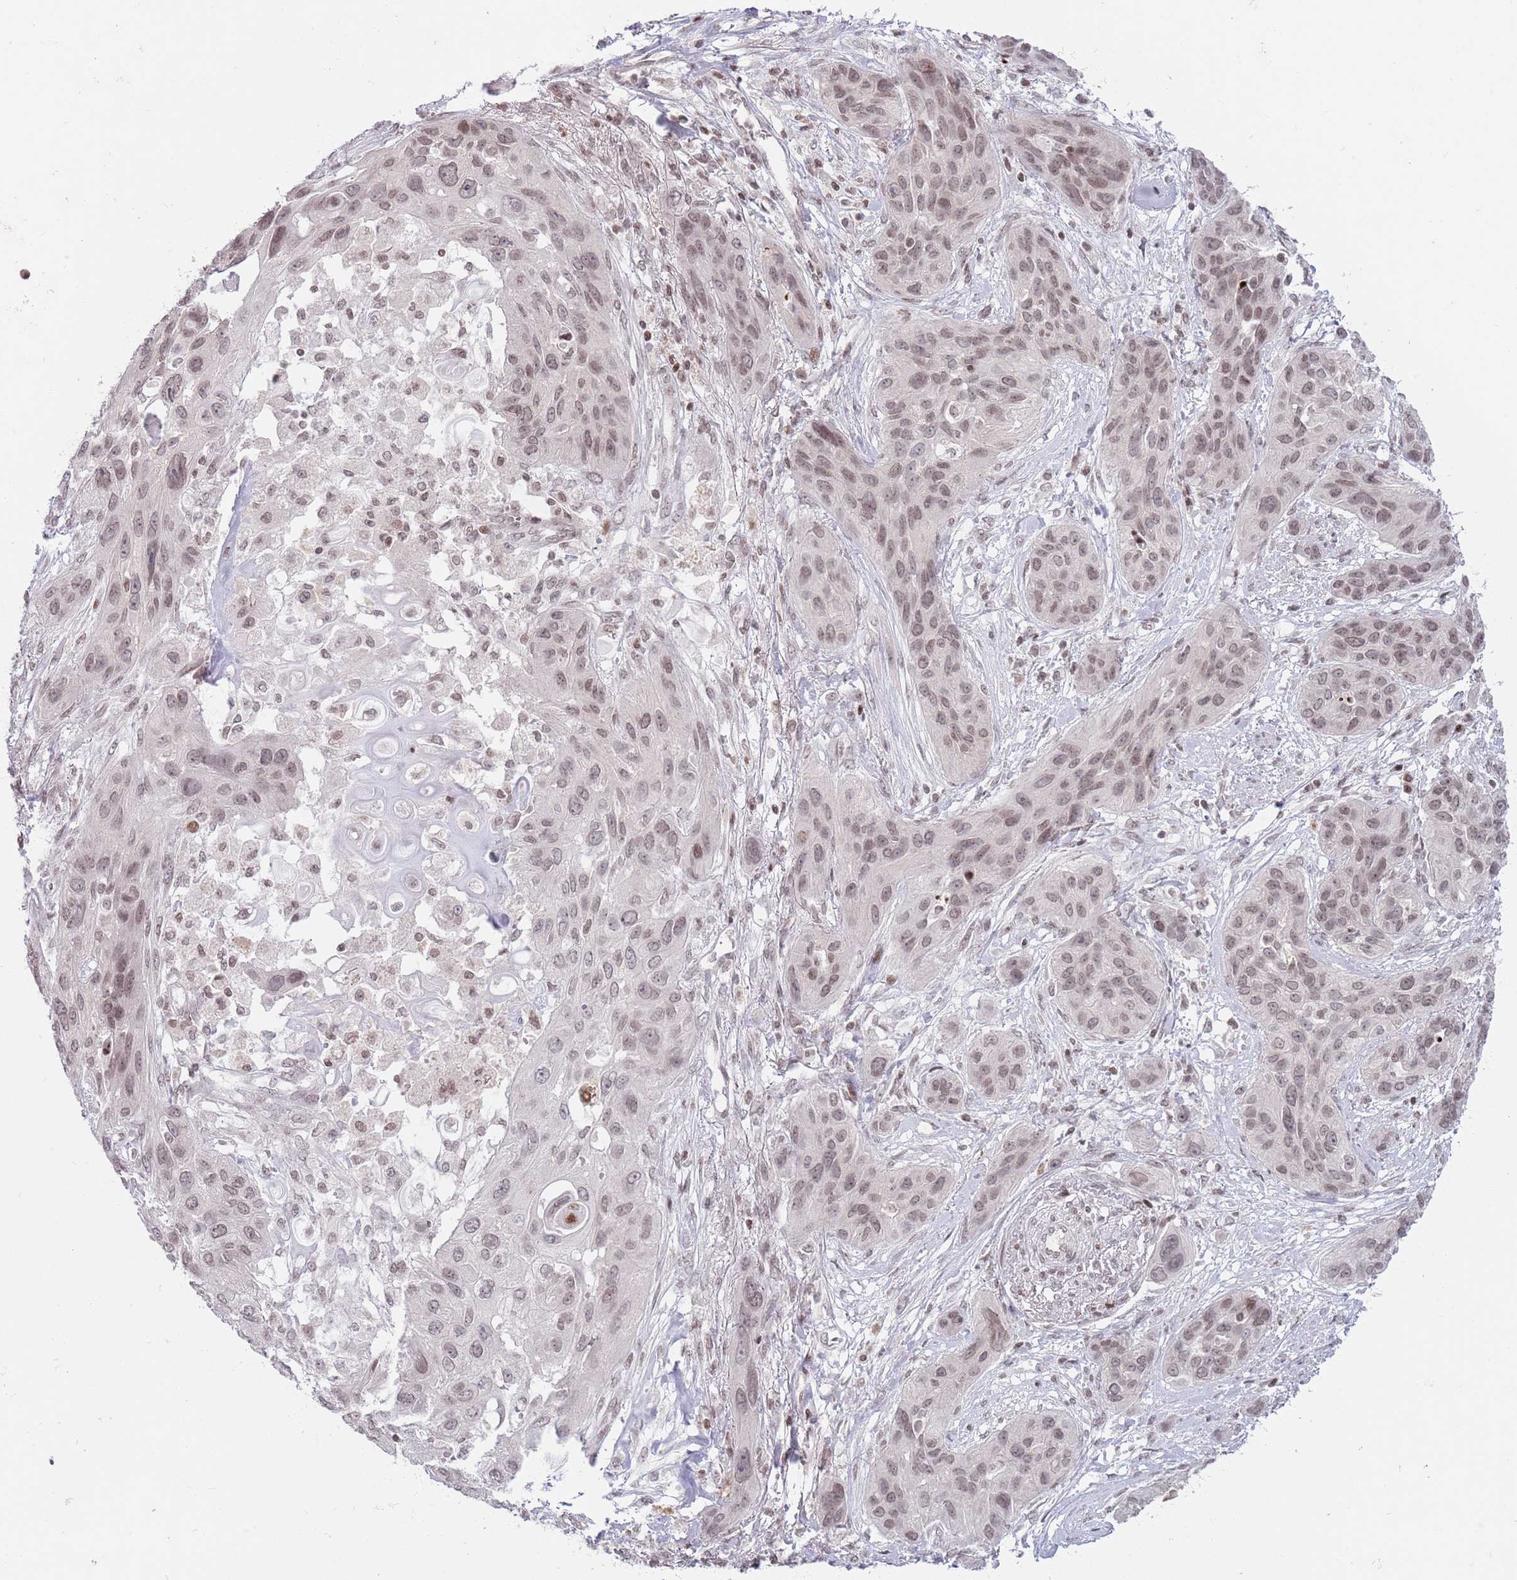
{"staining": {"intensity": "weak", "quantity": ">75%", "location": "nuclear"}, "tissue": "lung cancer", "cell_type": "Tumor cells", "image_type": "cancer", "snomed": [{"axis": "morphology", "description": "Squamous cell carcinoma, NOS"}, {"axis": "topography", "description": "Lung"}], "caption": "The image exhibits a brown stain indicating the presence of a protein in the nuclear of tumor cells in lung cancer.", "gene": "SH3RF3", "patient": {"sex": "female", "age": 70}}